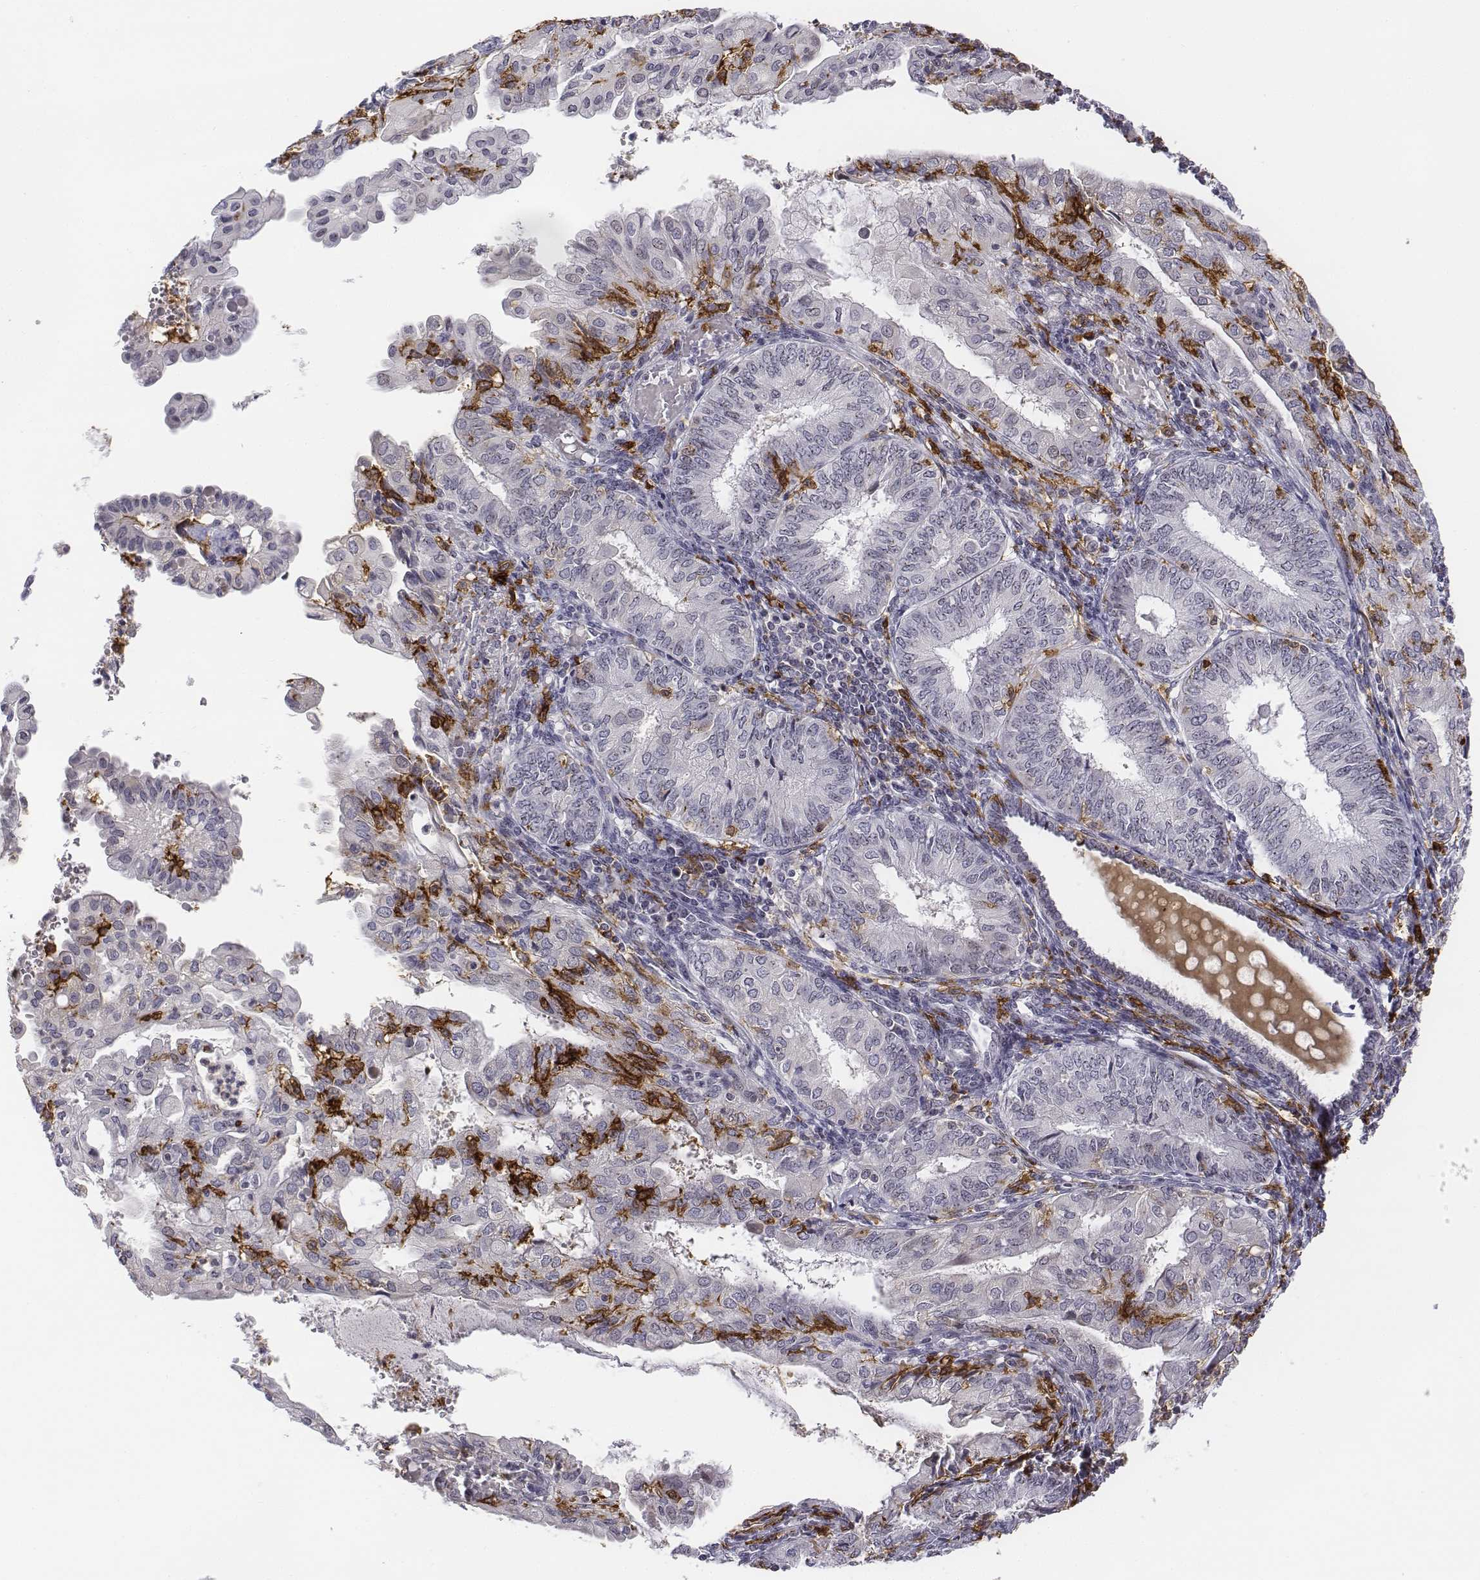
{"staining": {"intensity": "negative", "quantity": "none", "location": "none"}, "tissue": "endometrial cancer", "cell_type": "Tumor cells", "image_type": "cancer", "snomed": [{"axis": "morphology", "description": "Adenocarcinoma, NOS"}, {"axis": "topography", "description": "Endometrium"}], "caption": "Immunohistochemical staining of endometrial cancer (adenocarcinoma) exhibits no significant positivity in tumor cells.", "gene": "CD14", "patient": {"sex": "female", "age": 68}}